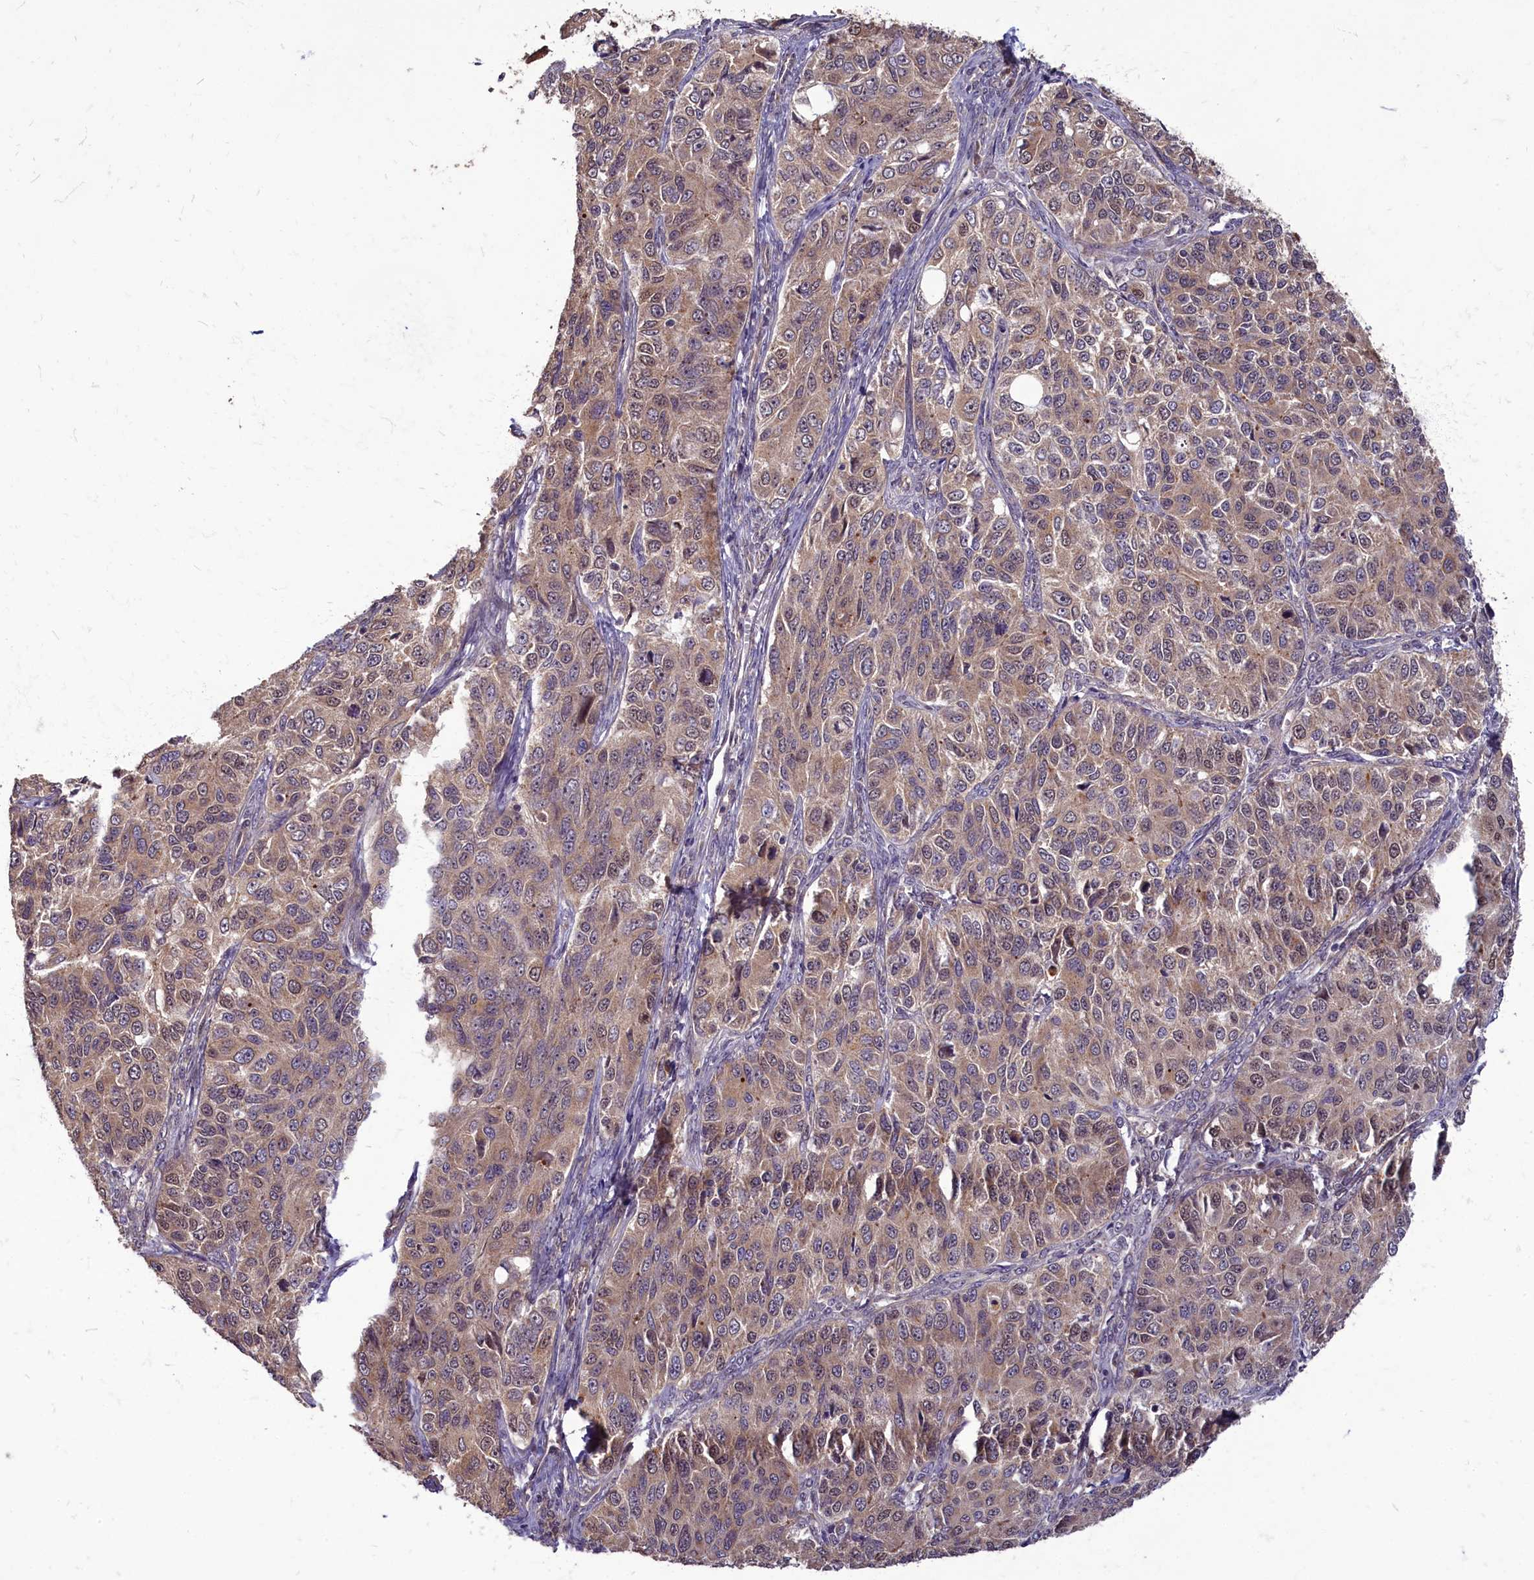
{"staining": {"intensity": "moderate", "quantity": ">75%", "location": "cytoplasmic/membranous,nuclear"}, "tissue": "ovarian cancer", "cell_type": "Tumor cells", "image_type": "cancer", "snomed": [{"axis": "morphology", "description": "Carcinoma, endometroid"}, {"axis": "topography", "description": "Ovary"}], "caption": "Moderate cytoplasmic/membranous and nuclear protein staining is identified in about >75% of tumor cells in endometroid carcinoma (ovarian). (brown staining indicates protein expression, while blue staining denotes nuclei).", "gene": "MYCBP", "patient": {"sex": "female", "age": 51}}